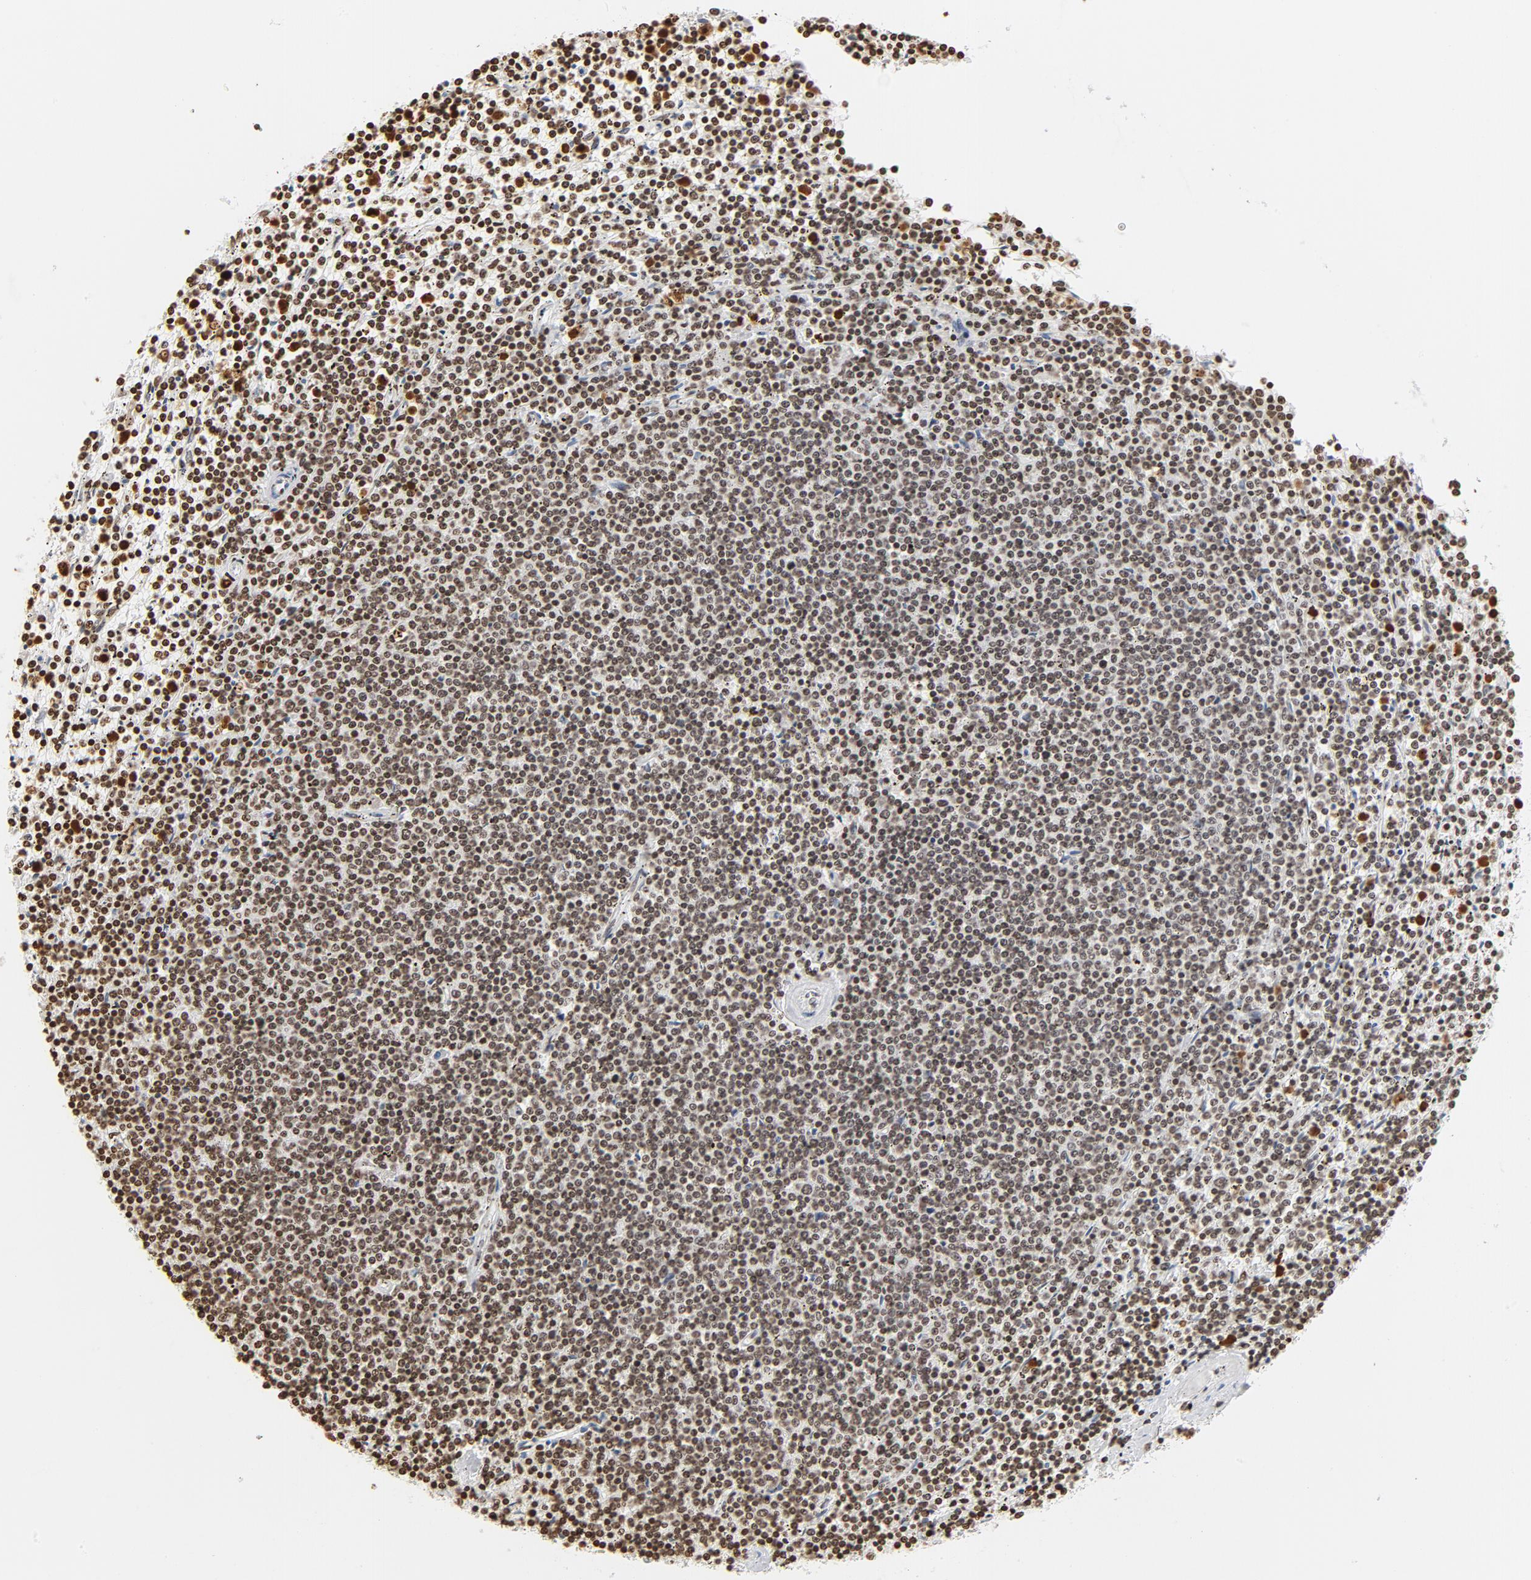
{"staining": {"intensity": "moderate", "quantity": ">75%", "location": "nuclear"}, "tissue": "lymphoma", "cell_type": "Tumor cells", "image_type": "cancer", "snomed": [{"axis": "morphology", "description": "Malignant lymphoma, non-Hodgkin's type, Low grade"}, {"axis": "topography", "description": "Spleen"}], "caption": "The photomicrograph reveals a brown stain indicating the presence of a protein in the nuclear of tumor cells in lymphoma.", "gene": "H2AC12", "patient": {"sex": "female", "age": 50}}